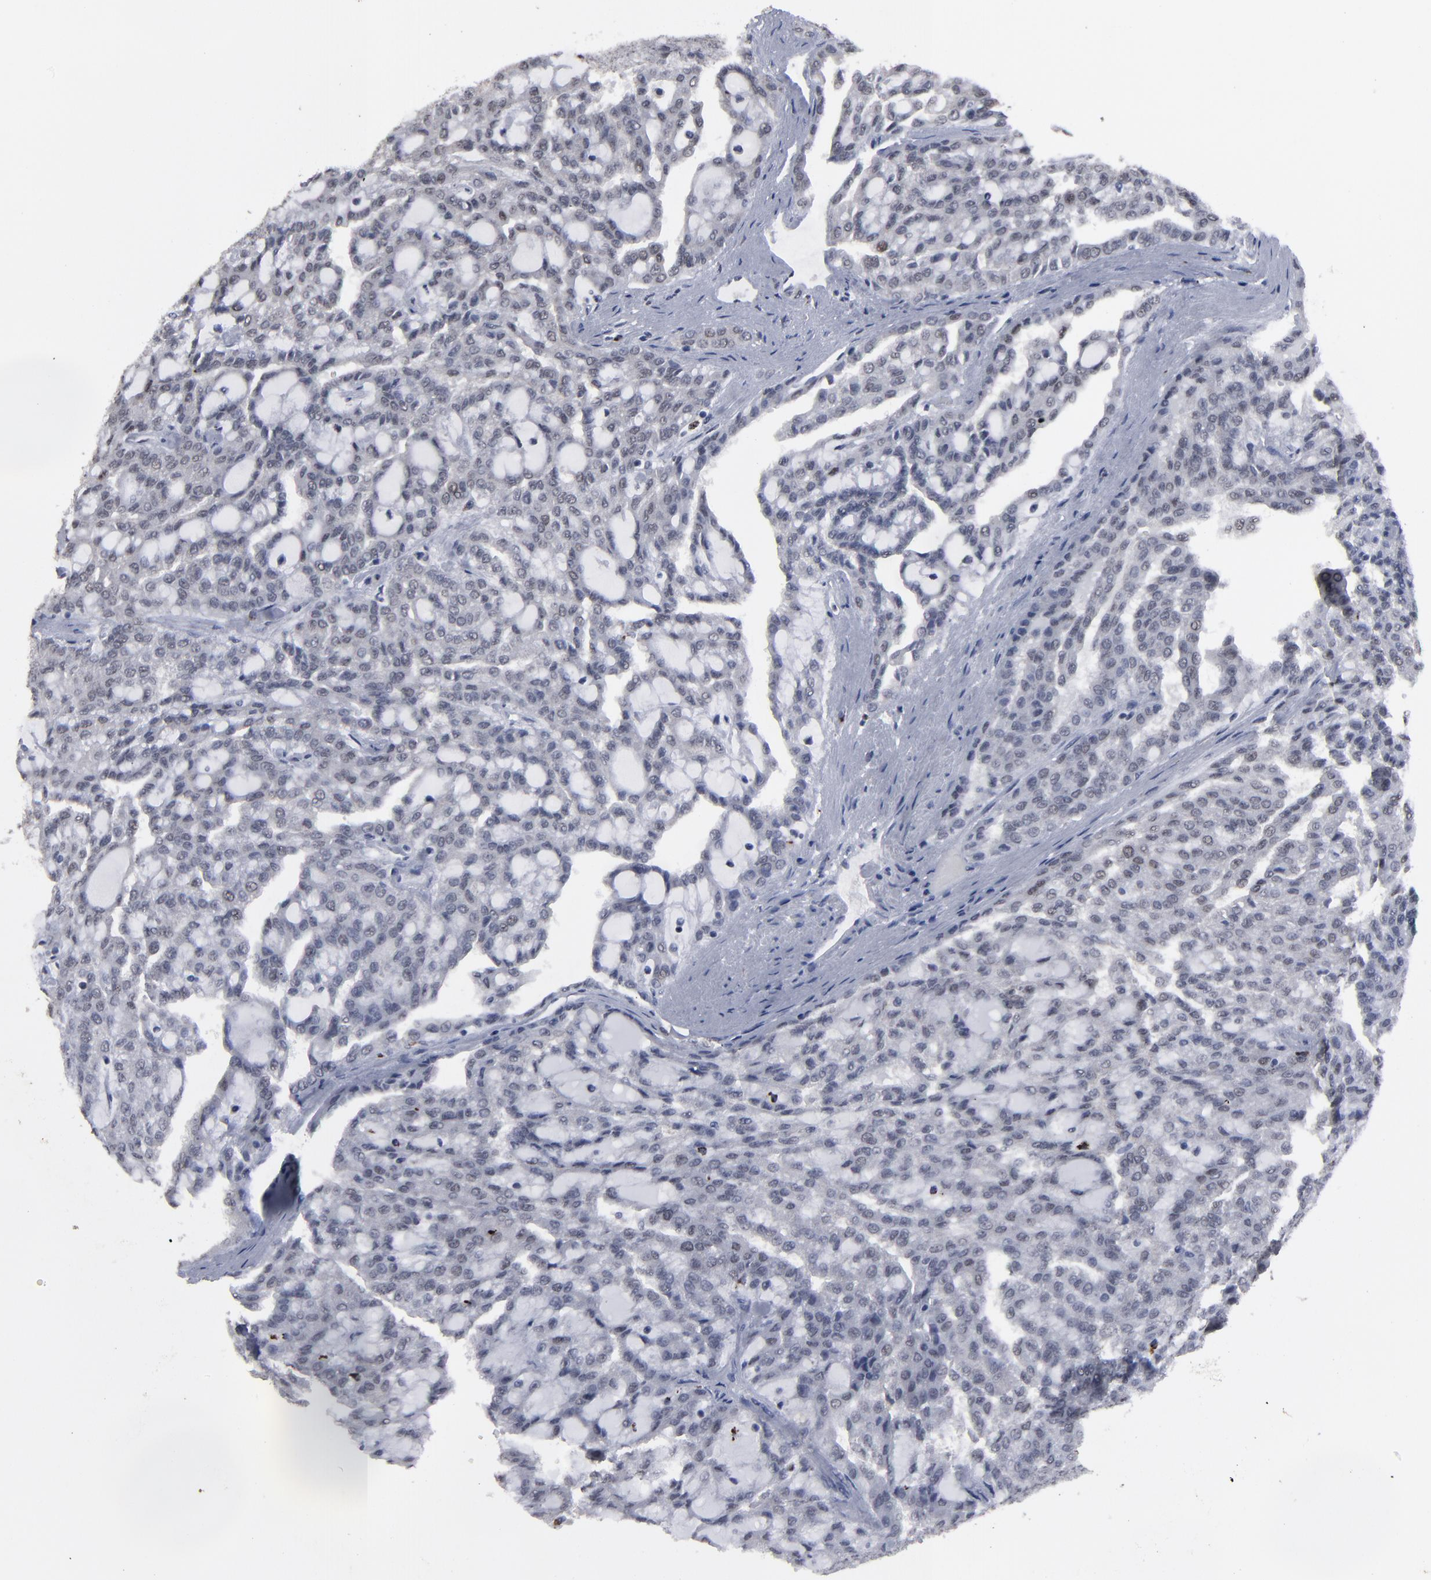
{"staining": {"intensity": "negative", "quantity": "none", "location": "none"}, "tissue": "renal cancer", "cell_type": "Tumor cells", "image_type": "cancer", "snomed": [{"axis": "morphology", "description": "Adenocarcinoma, NOS"}, {"axis": "topography", "description": "Kidney"}], "caption": "IHC micrograph of human renal cancer (adenocarcinoma) stained for a protein (brown), which displays no staining in tumor cells.", "gene": "SSRP1", "patient": {"sex": "male", "age": 63}}